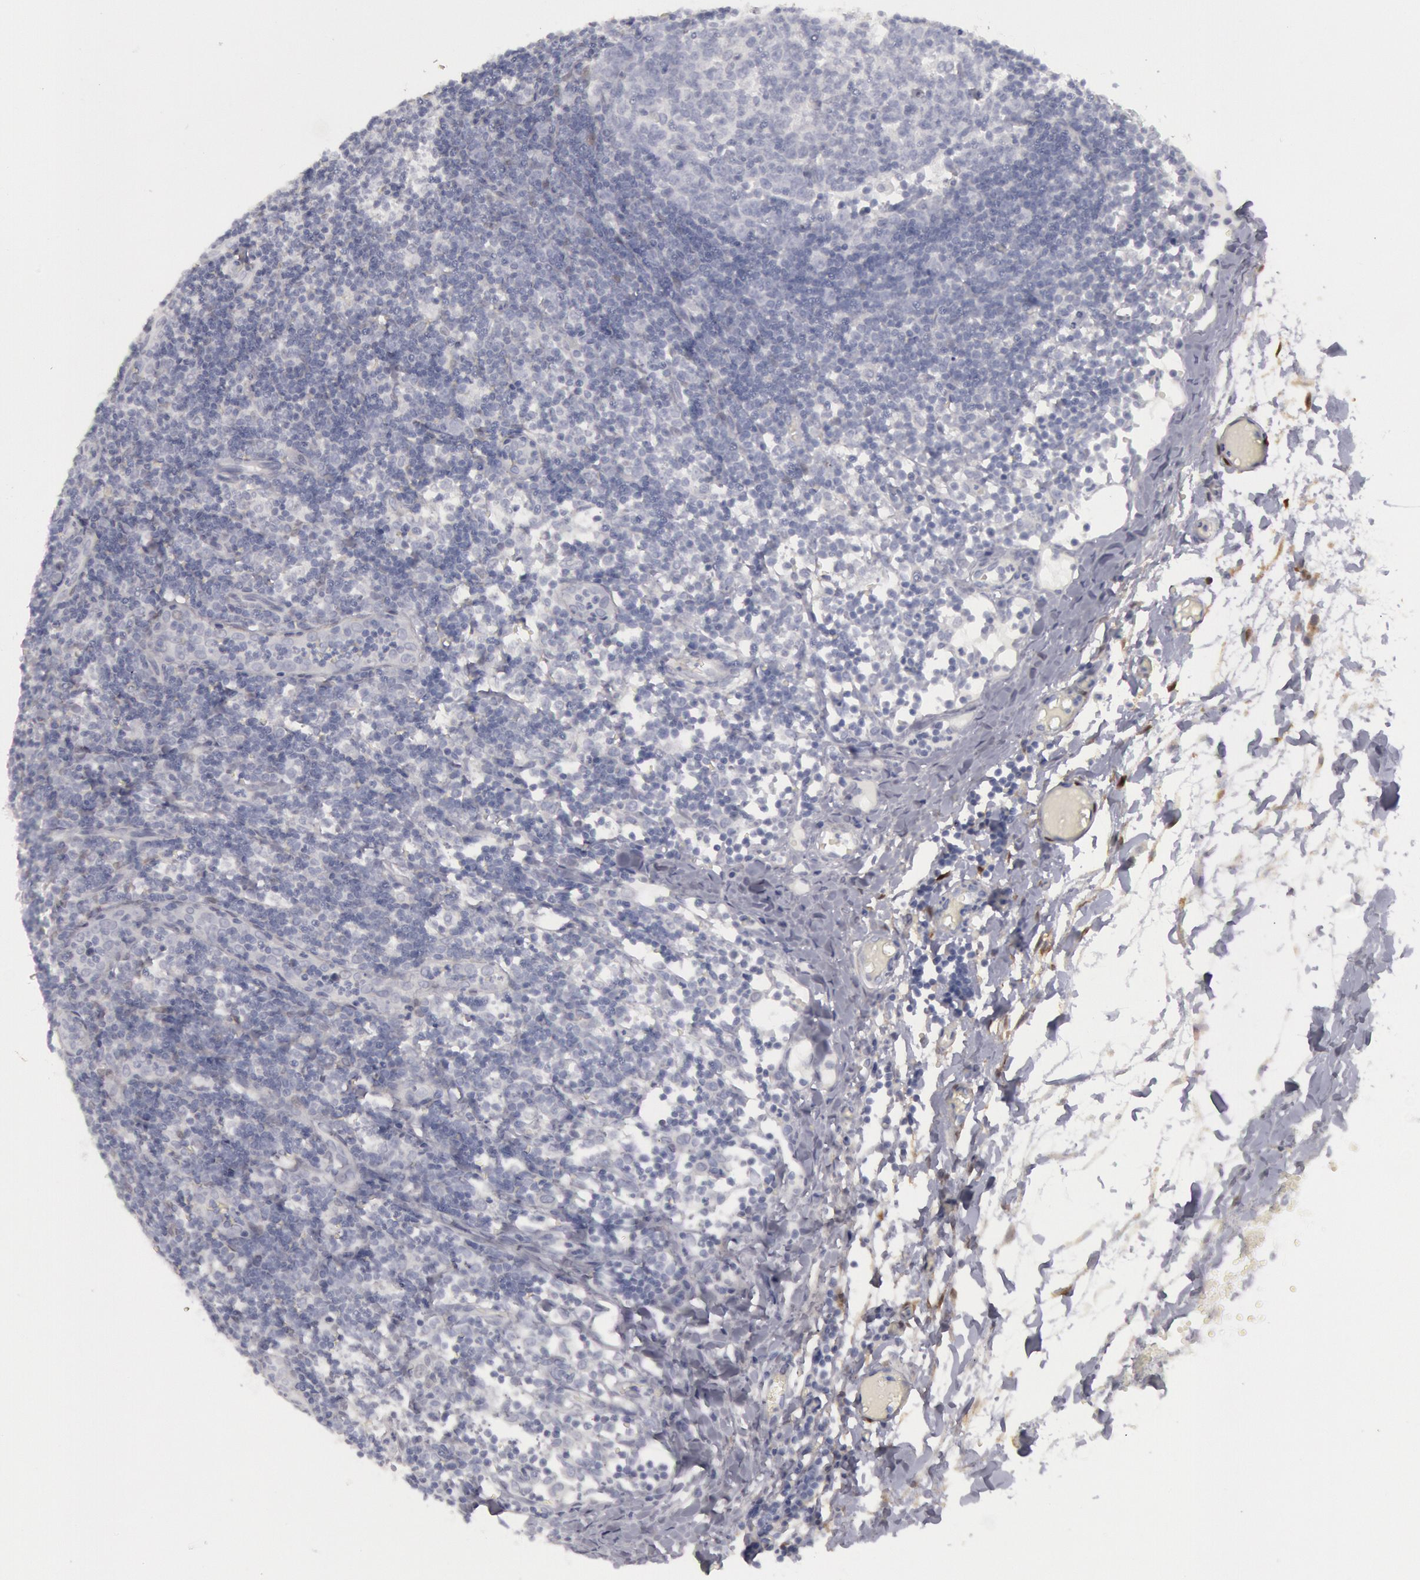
{"staining": {"intensity": "negative", "quantity": "none", "location": "none"}, "tissue": "lymph node", "cell_type": "Germinal center cells", "image_type": "normal", "snomed": [{"axis": "morphology", "description": "Normal tissue, NOS"}, {"axis": "morphology", "description": "Inflammation, NOS"}, {"axis": "topography", "description": "Lymph node"}, {"axis": "topography", "description": "Salivary gland"}], "caption": "There is no significant staining in germinal center cells of lymph node. The staining was performed using DAB (3,3'-diaminobenzidine) to visualize the protein expression in brown, while the nuclei were stained in blue with hematoxylin (Magnification: 20x).", "gene": "FHL1", "patient": {"sex": "male", "age": 3}}